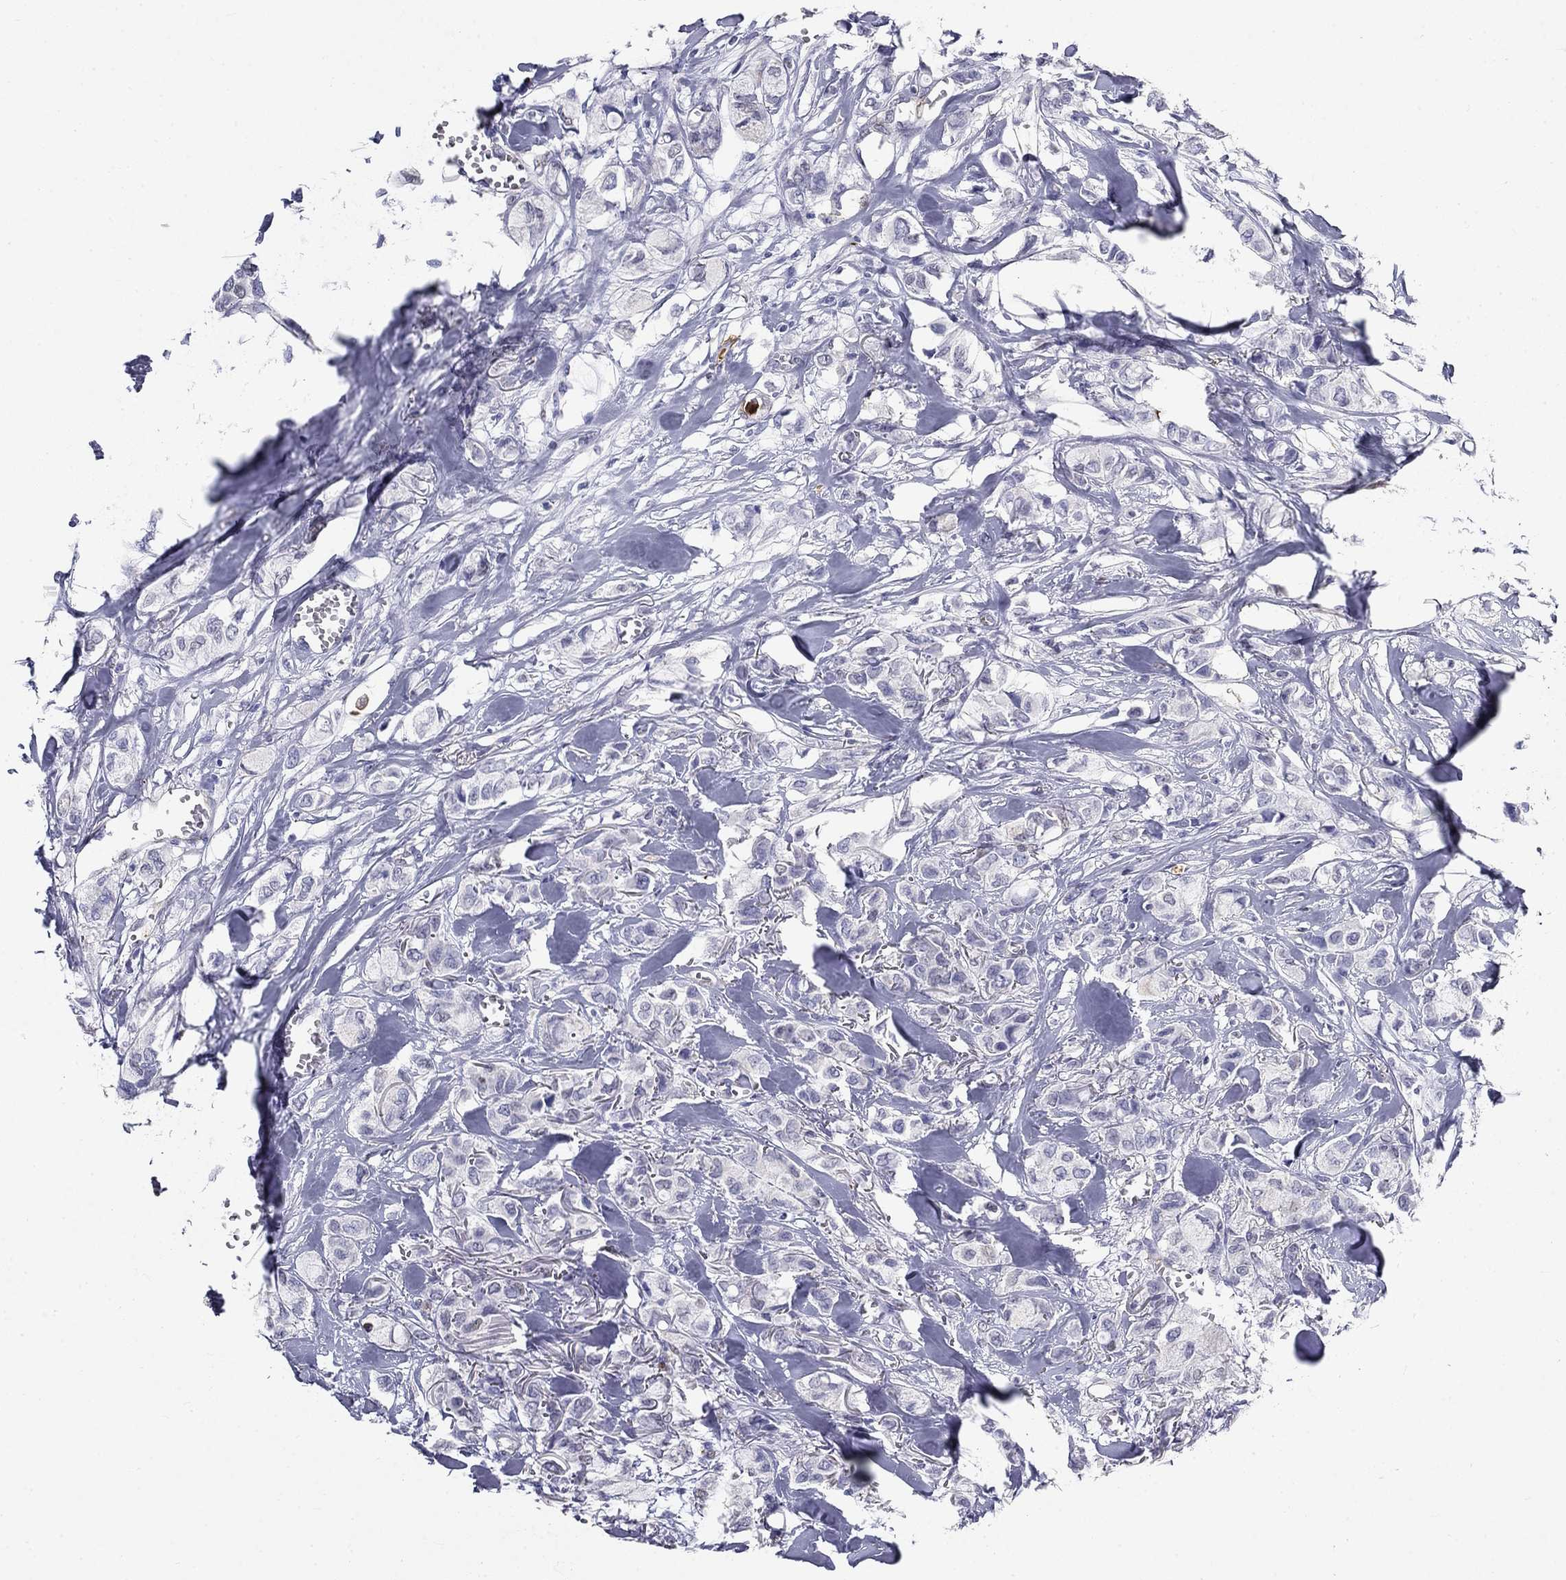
{"staining": {"intensity": "negative", "quantity": "none", "location": "none"}, "tissue": "breast cancer", "cell_type": "Tumor cells", "image_type": "cancer", "snomed": [{"axis": "morphology", "description": "Duct carcinoma"}, {"axis": "topography", "description": "Breast"}], "caption": "Immunohistochemistry (IHC) photomicrograph of neoplastic tissue: intraductal carcinoma (breast) stained with DAB demonstrates no significant protein staining in tumor cells.", "gene": "IGSF8", "patient": {"sex": "female", "age": 85}}